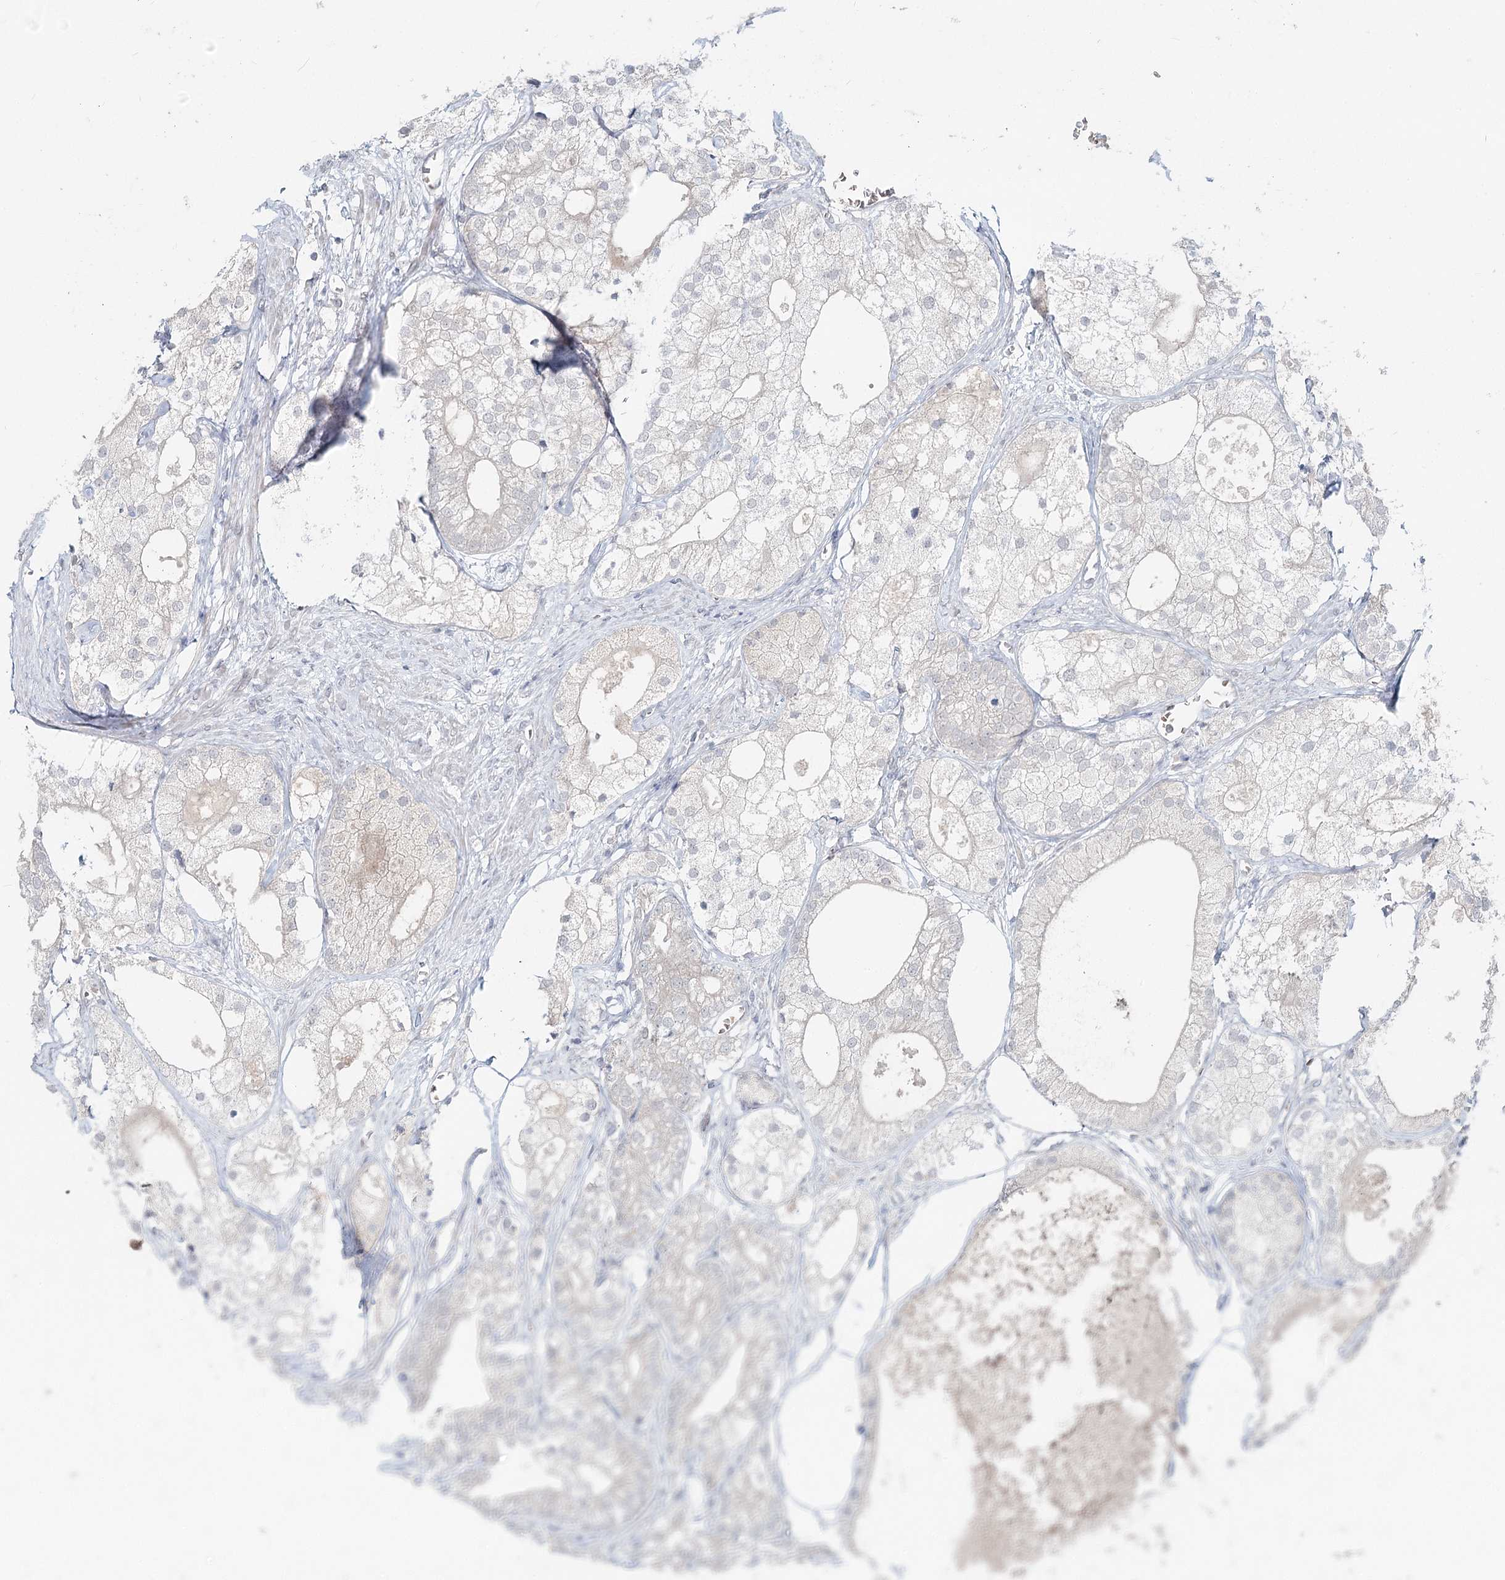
{"staining": {"intensity": "negative", "quantity": "none", "location": "none"}, "tissue": "prostate cancer", "cell_type": "Tumor cells", "image_type": "cancer", "snomed": [{"axis": "morphology", "description": "Adenocarcinoma, Low grade"}, {"axis": "topography", "description": "Prostate"}], "caption": "The histopathology image shows no staining of tumor cells in low-grade adenocarcinoma (prostate).", "gene": "FBXO7", "patient": {"sex": "male", "age": 69}}